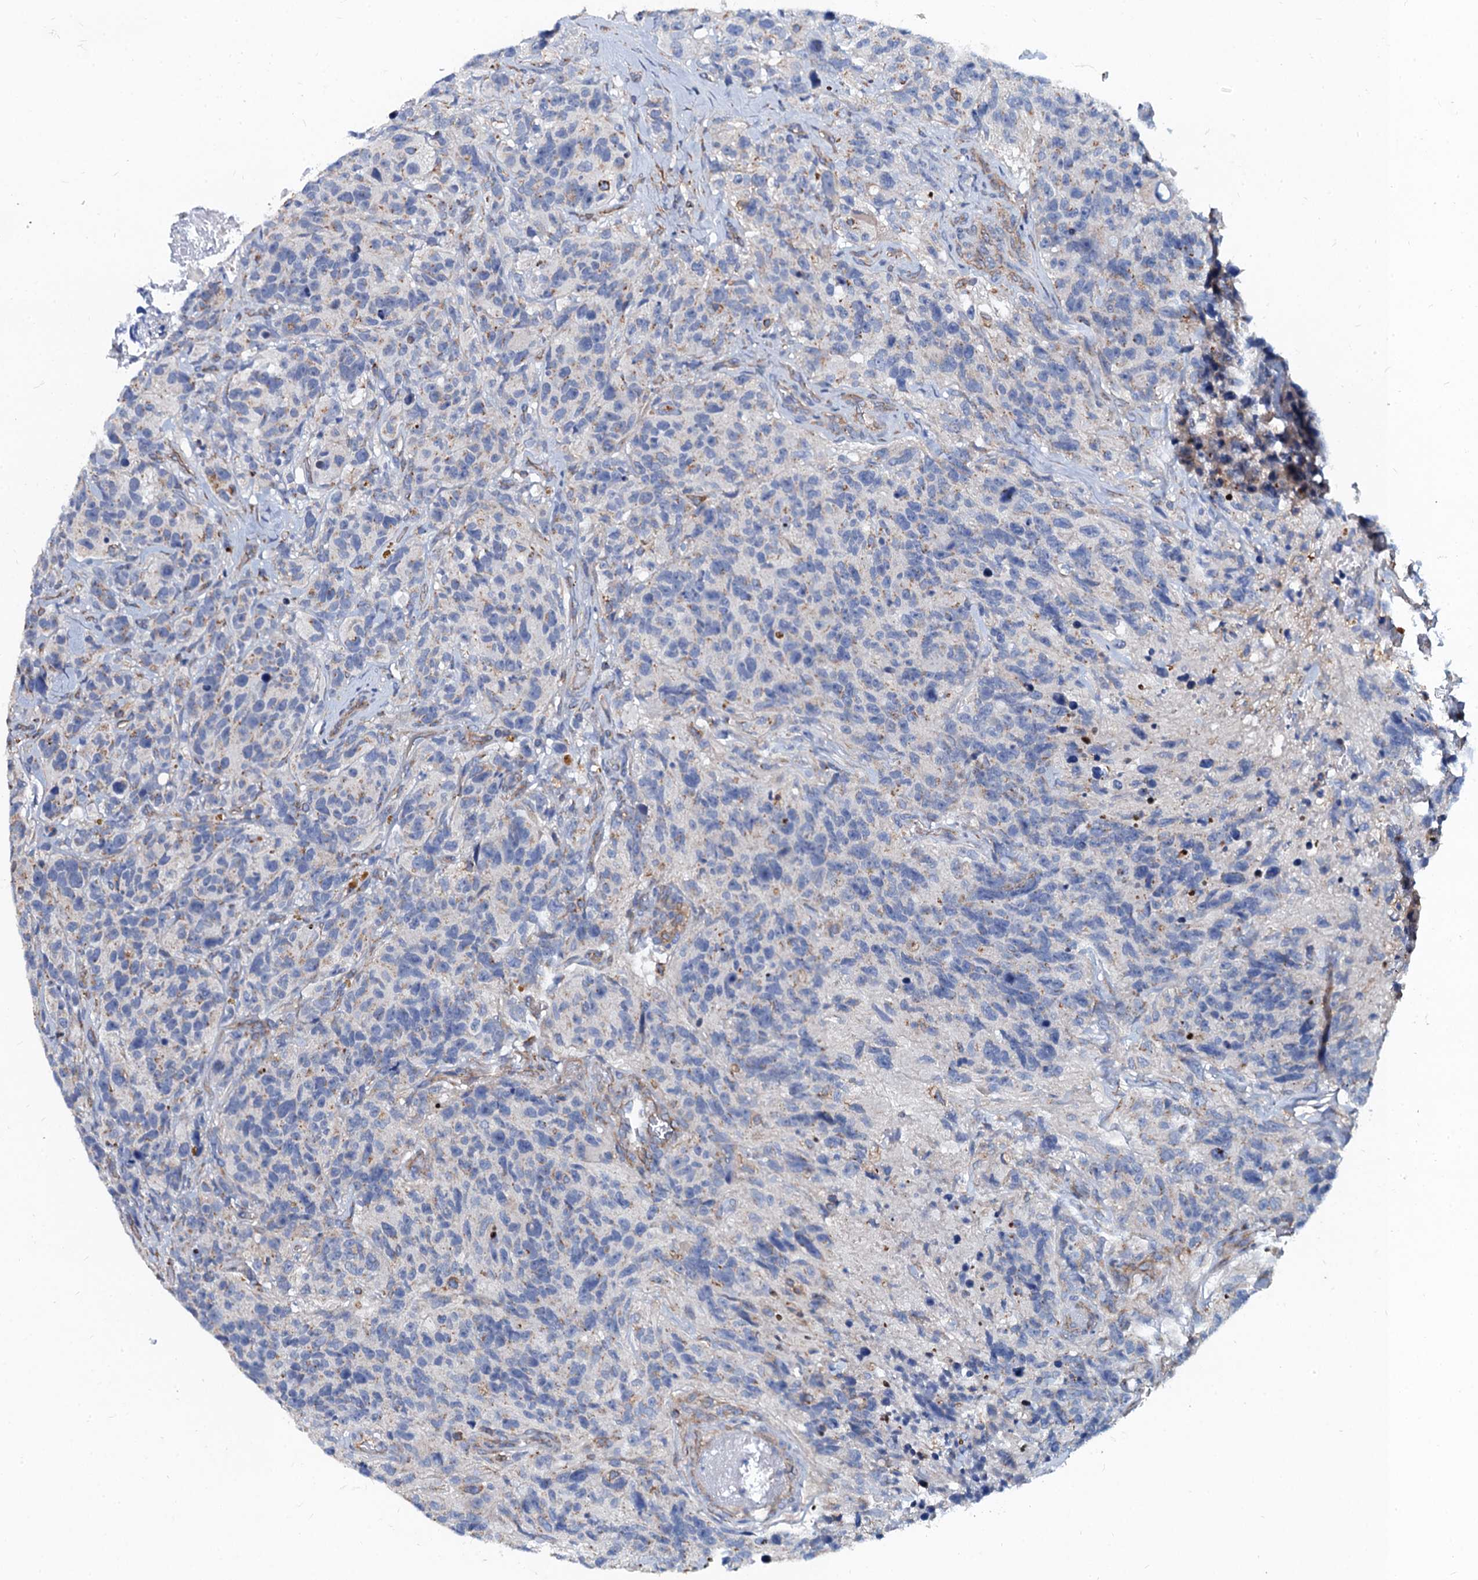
{"staining": {"intensity": "negative", "quantity": "none", "location": "none"}, "tissue": "glioma", "cell_type": "Tumor cells", "image_type": "cancer", "snomed": [{"axis": "morphology", "description": "Glioma, malignant, High grade"}, {"axis": "topography", "description": "Brain"}], "caption": "Immunohistochemistry (IHC) of high-grade glioma (malignant) demonstrates no positivity in tumor cells.", "gene": "NGRN", "patient": {"sex": "male", "age": 69}}